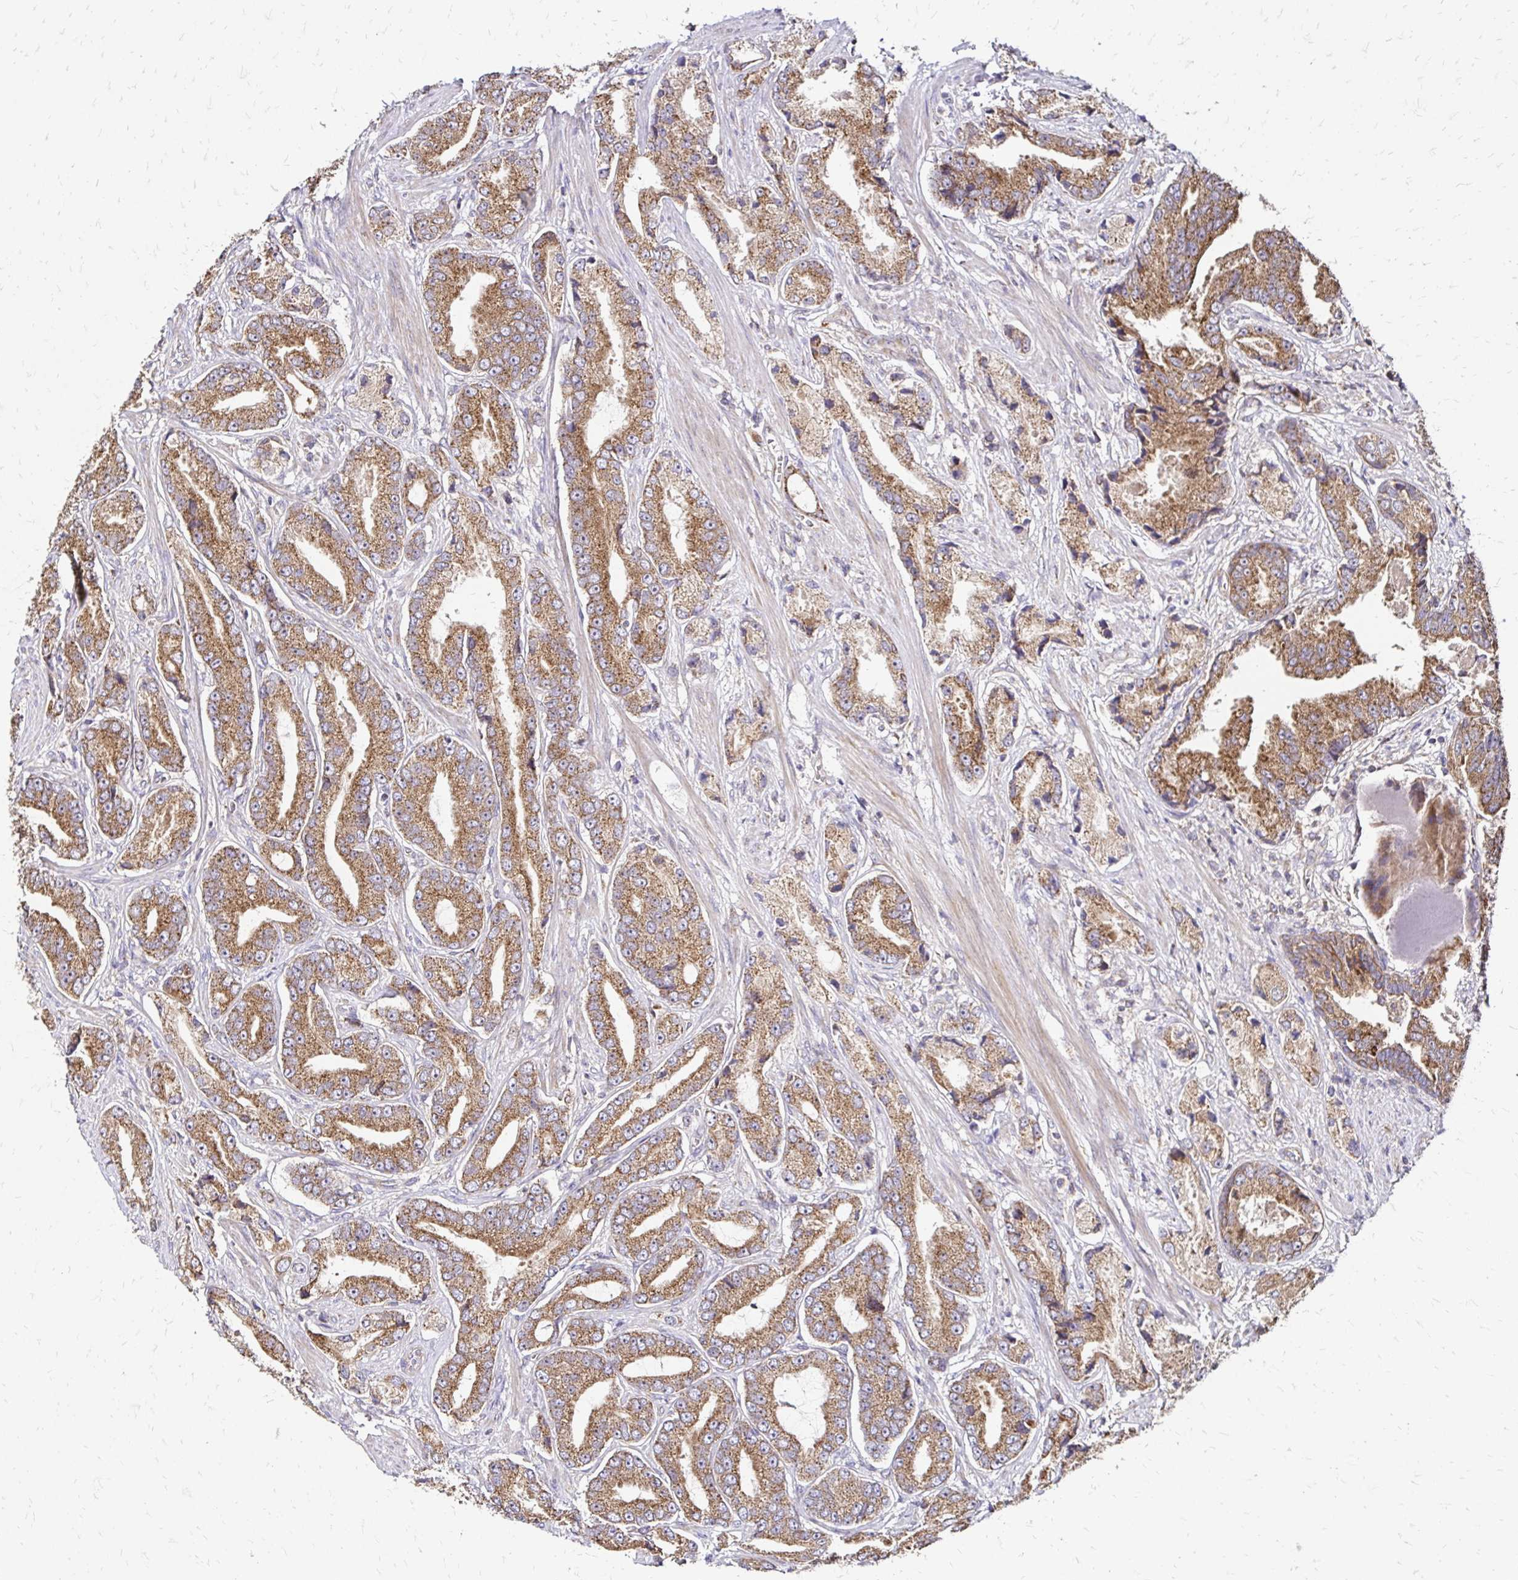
{"staining": {"intensity": "moderate", "quantity": ">75%", "location": "cytoplasmic/membranous"}, "tissue": "prostate cancer", "cell_type": "Tumor cells", "image_type": "cancer", "snomed": [{"axis": "morphology", "description": "Adenocarcinoma, High grade"}, {"axis": "topography", "description": "Prostate and seminal vesicle, NOS"}], "caption": "The immunohistochemical stain labels moderate cytoplasmic/membranous expression in tumor cells of prostate cancer (adenocarcinoma (high-grade)) tissue. (brown staining indicates protein expression, while blue staining denotes nuclei).", "gene": "ZW10", "patient": {"sex": "male", "age": 61}}